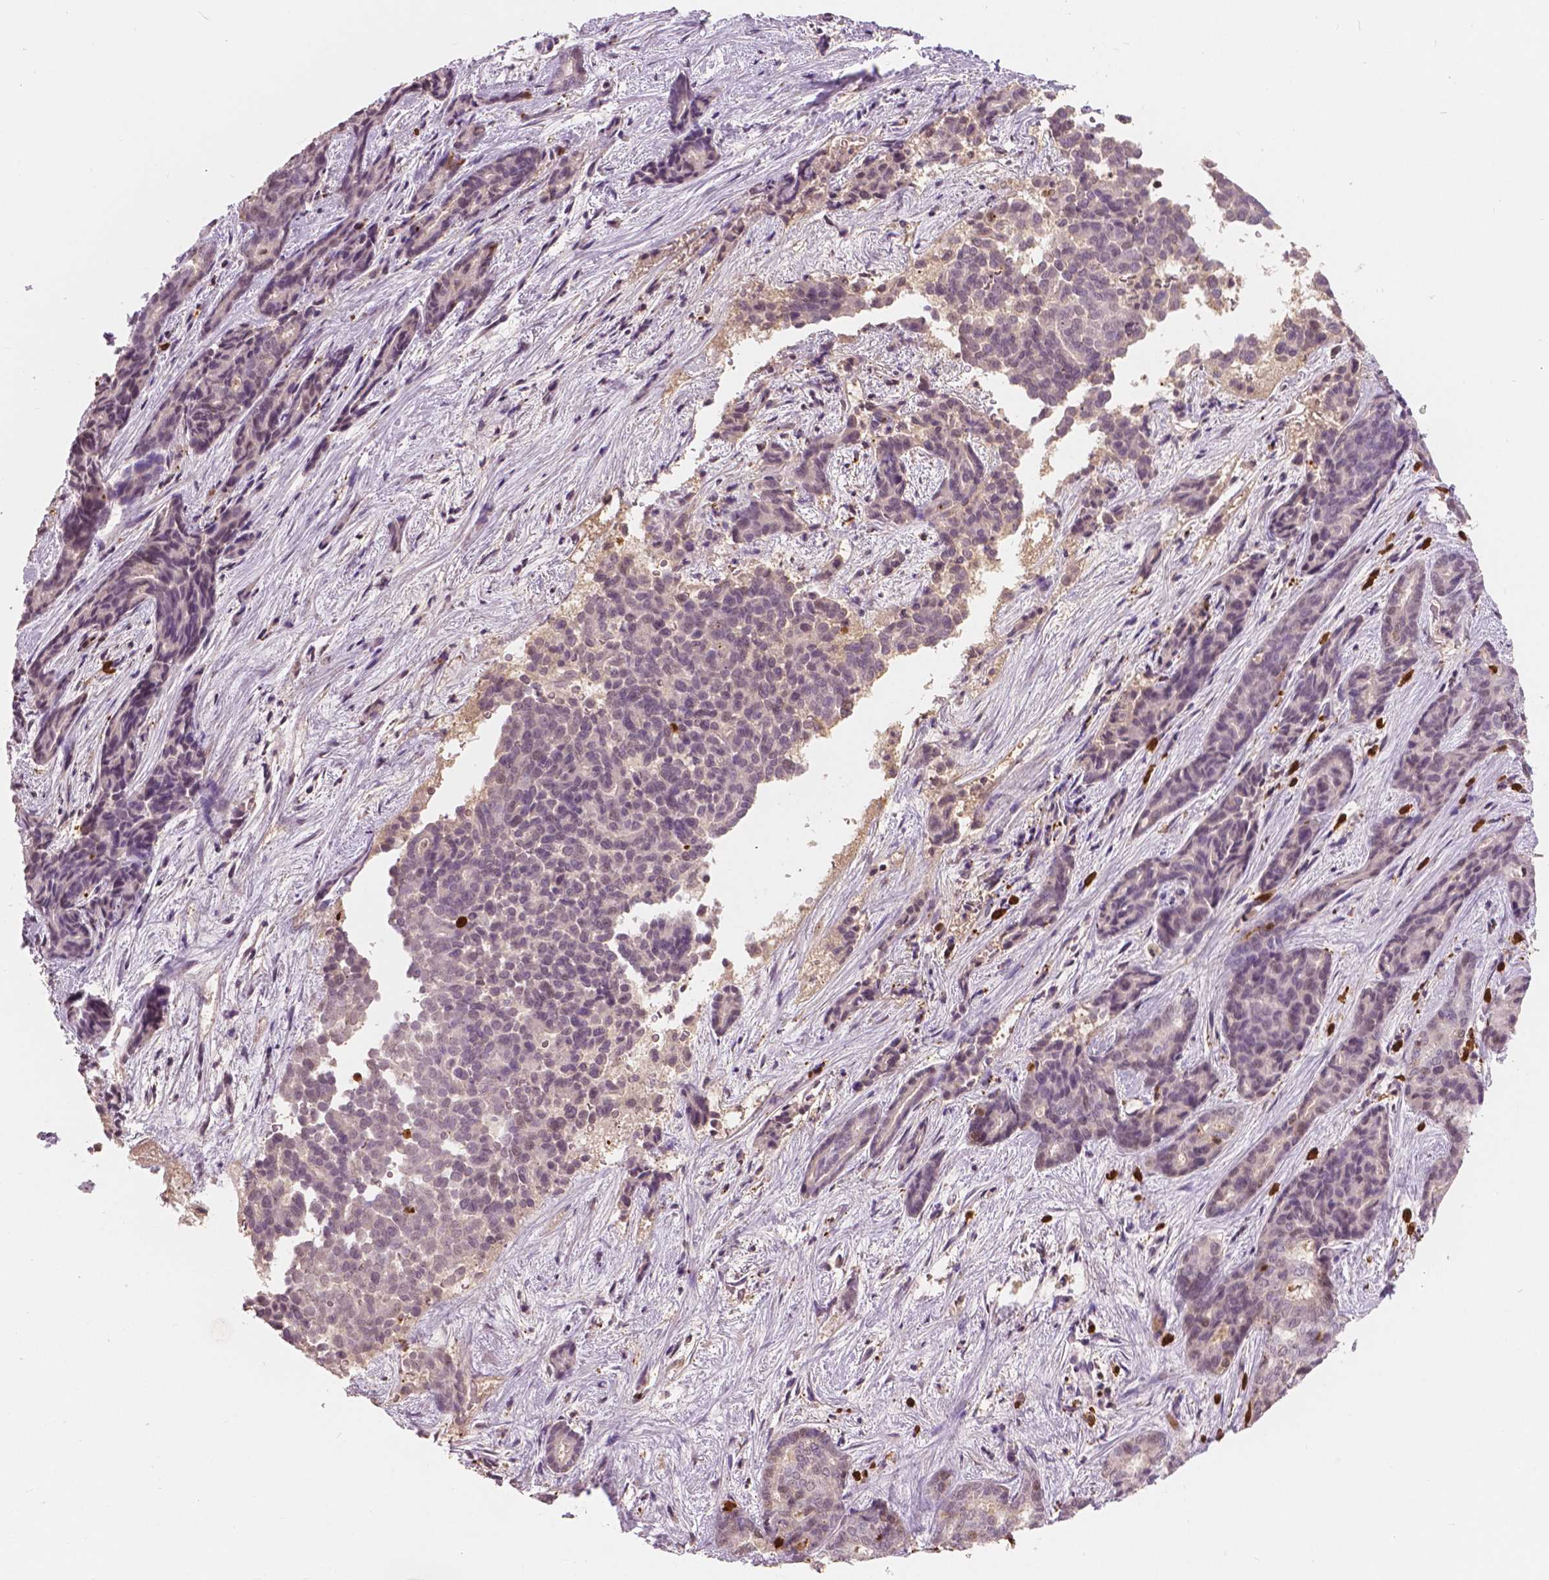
{"staining": {"intensity": "negative", "quantity": "none", "location": "none"}, "tissue": "liver cancer", "cell_type": "Tumor cells", "image_type": "cancer", "snomed": [{"axis": "morphology", "description": "Cholangiocarcinoma"}, {"axis": "topography", "description": "Liver"}], "caption": "Liver cancer was stained to show a protein in brown. There is no significant positivity in tumor cells. Brightfield microscopy of immunohistochemistry (IHC) stained with DAB (3,3'-diaminobenzidine) (brown) and hematoxylin (blue), captured at high magnification.", "gene": "S100A4", "patient": {"sex": "female", "age": 64}}